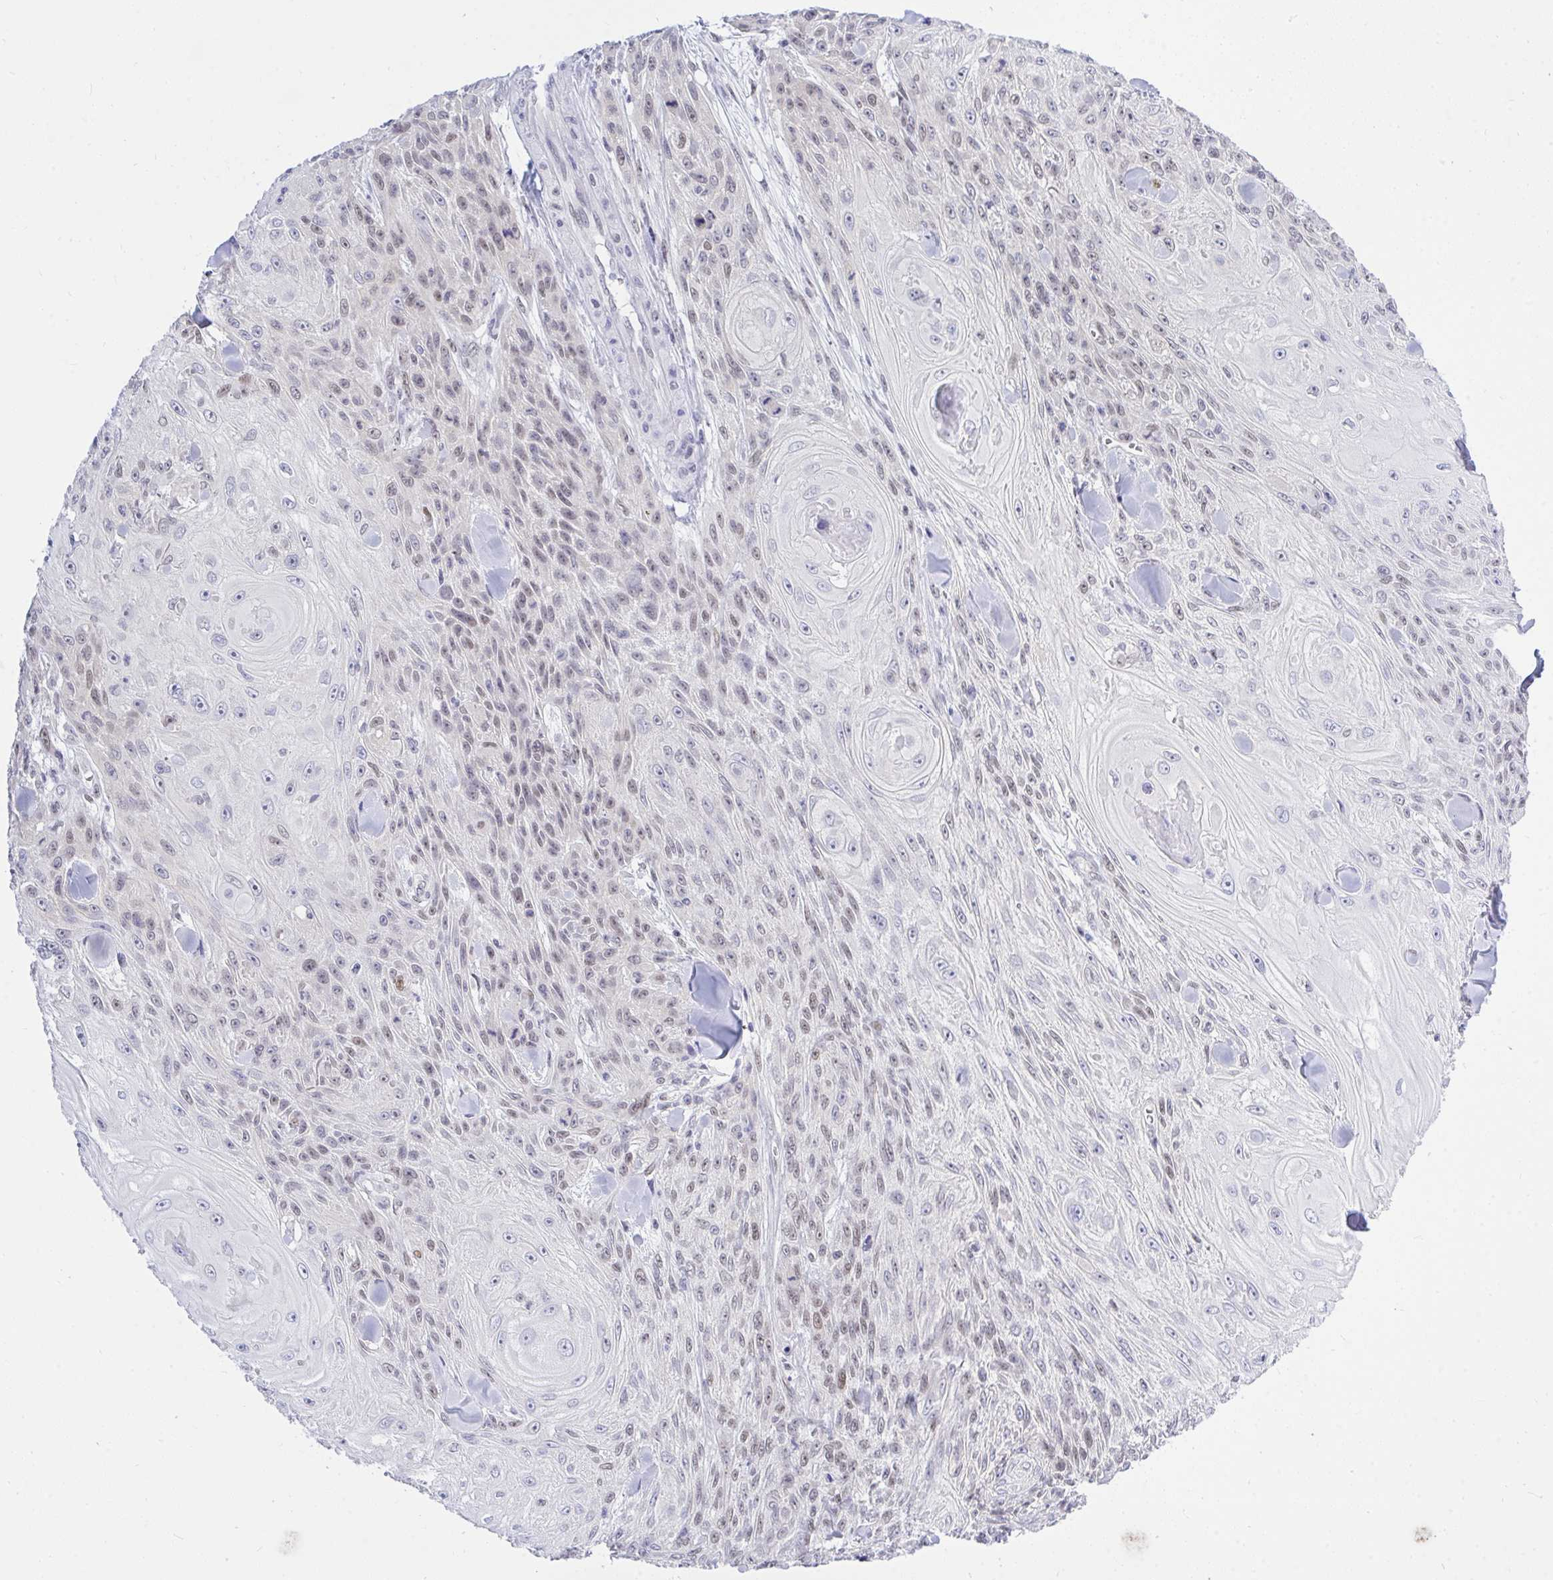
{"staining": {"intensity": "weak", "quantity": "25%-75%", "location": "nuclear"}, "tissue": "skin cancer", "cell_type": "Tumor cells", "image_type": "cancer", "snomed": [{"axis": "morphology", "description": "Squamous cell carcinoma, NOS"}, {"axis": "topography", "description": "Skin"}], "caption": "An immunohistochemistry (IHC) micrograph of tumor tissue is shown. Protein staining in brown highlights weak nuclear positivity in squamous cell carcinoma (skin) within tumor cells.", "gene": "THOP1", "patient": {"sex": "male", "age": 88}}